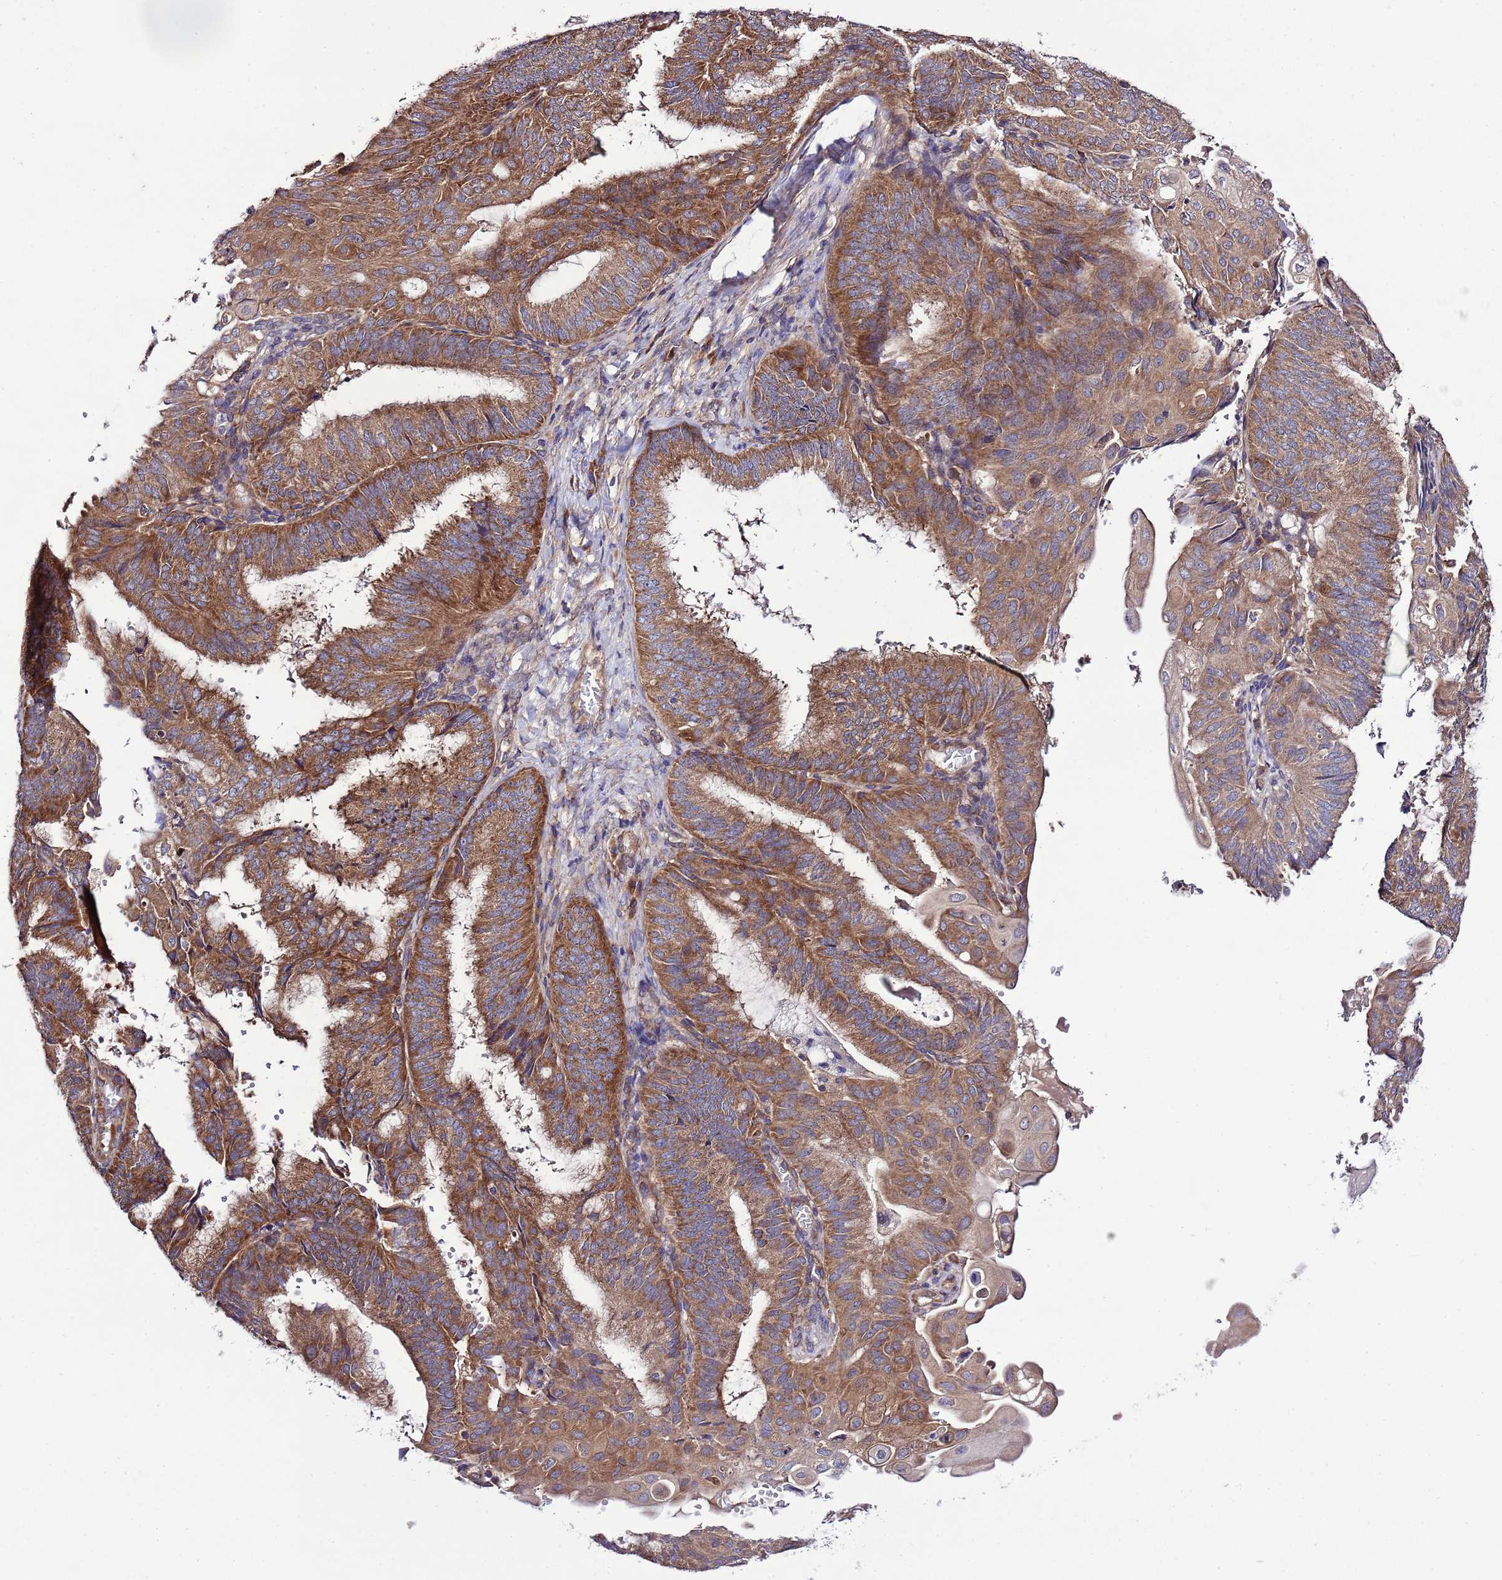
{"staining": {"intensity": "strong", "quantity": ">75%", "location": "cytoplasmic/membranous"}, "tissue": "endometrial cancer", "cell_type": "Tumor cells", "image_type": "cancer", "snomed": [{"axis": "morphology", "description": "Adenocarcinoma, NOS"}, {"axis": "topography", "description": "Endometrium"}], "caption": "High-power microscopy captured an immunohistochemistry (IHC) image of adenocarcinoma (endometrial), revealing strong cytoplasmic/membranous staining in about >75% of tumor cells.", "gene": "MFNG", "patient": {"sex": "female", "age": 49}}